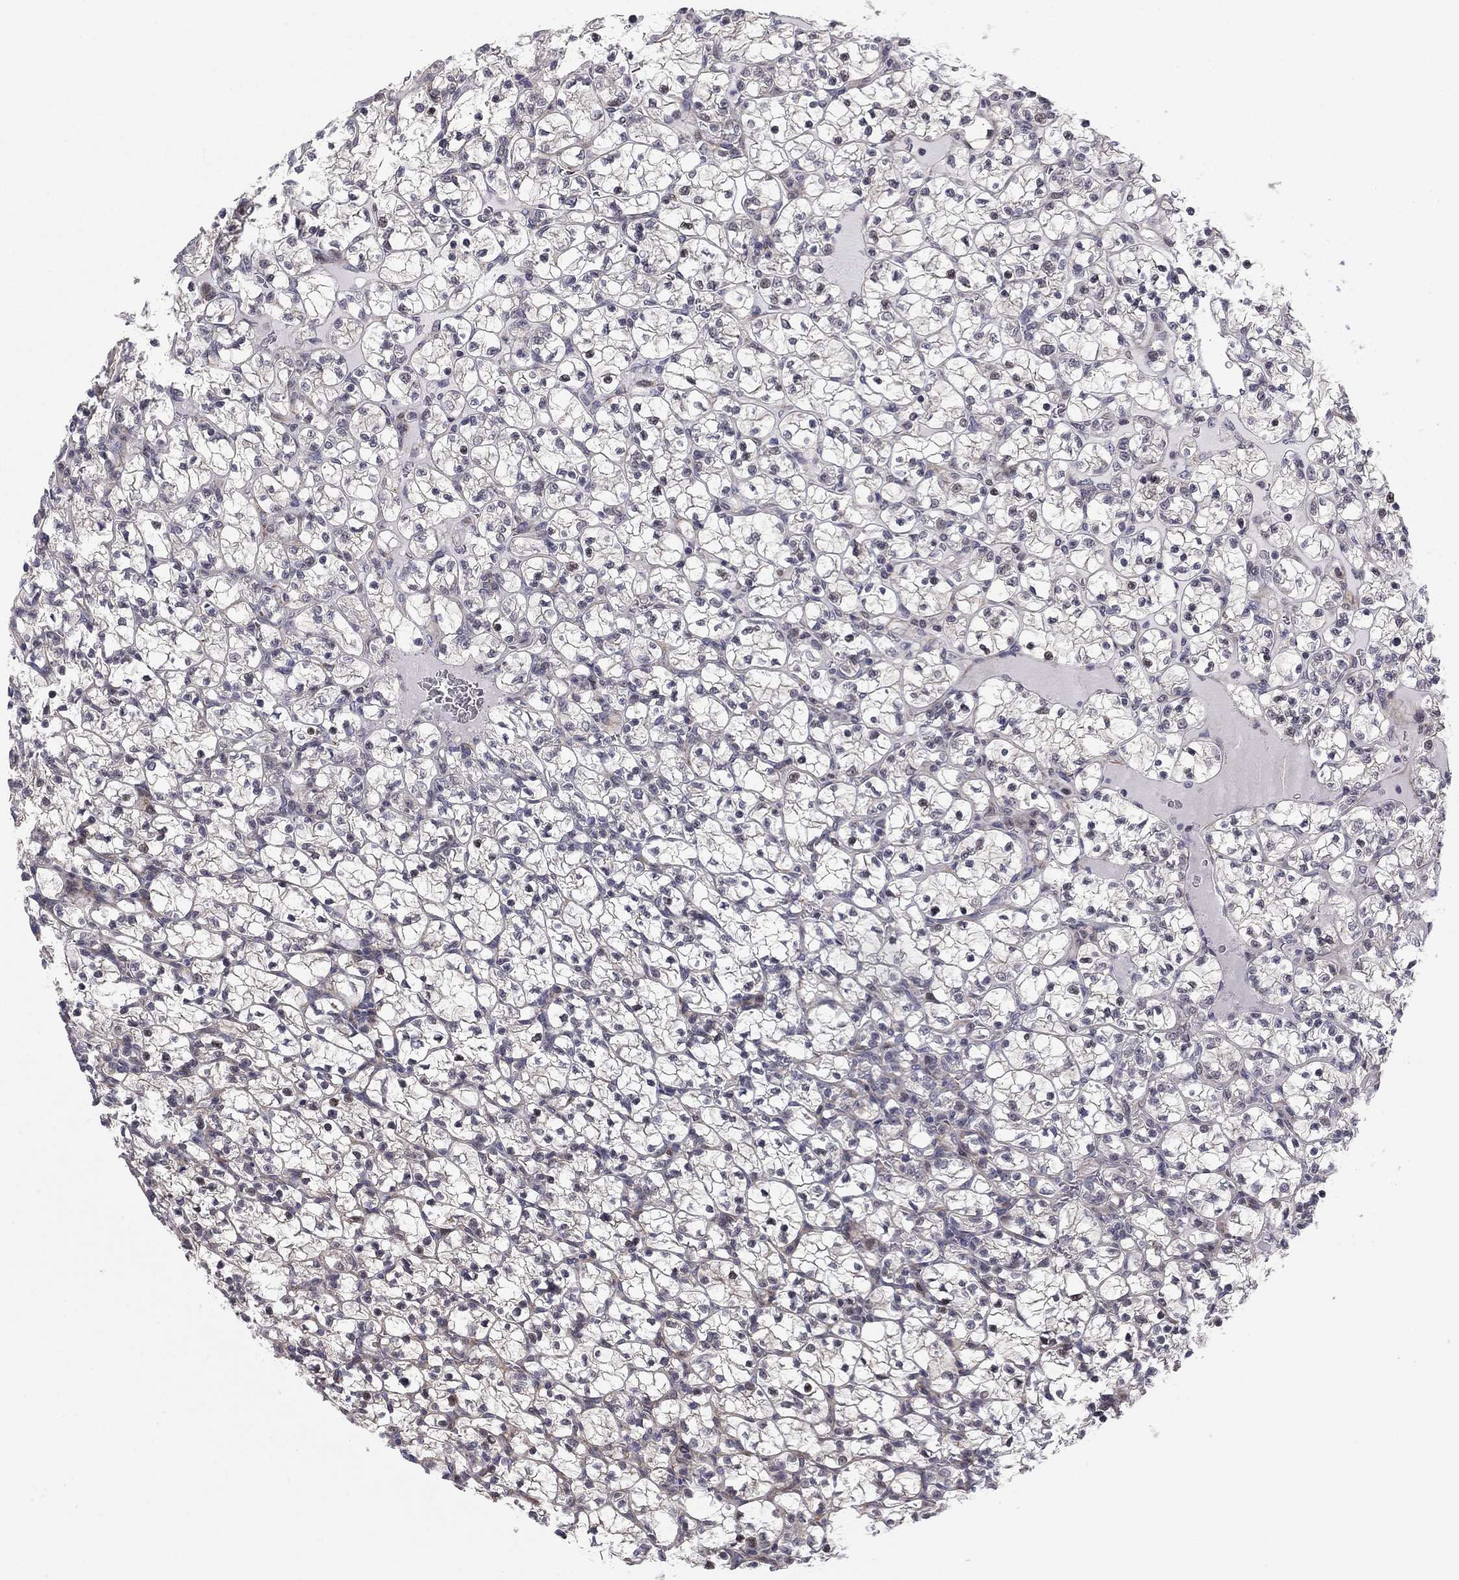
{"staining": {"intensity": "moderate", "quantity": "<25%", "location": "nuclear"}, "tissue": "renal cancer", "cell_type": "Tumor cells", "image_type": "cancer", "snomed": [{"axis": "morphology", "description": "Adenocarcinoma, NOS"}, {"axis": "topography", "description": "Kidney"}], "caption": "Renal cancer (adenocarcinoma) stained with a protein marker reveals moderate staining in tumor cells.", "gene": "BCL11A", "patient": {"sex": "female", "age": 89}}